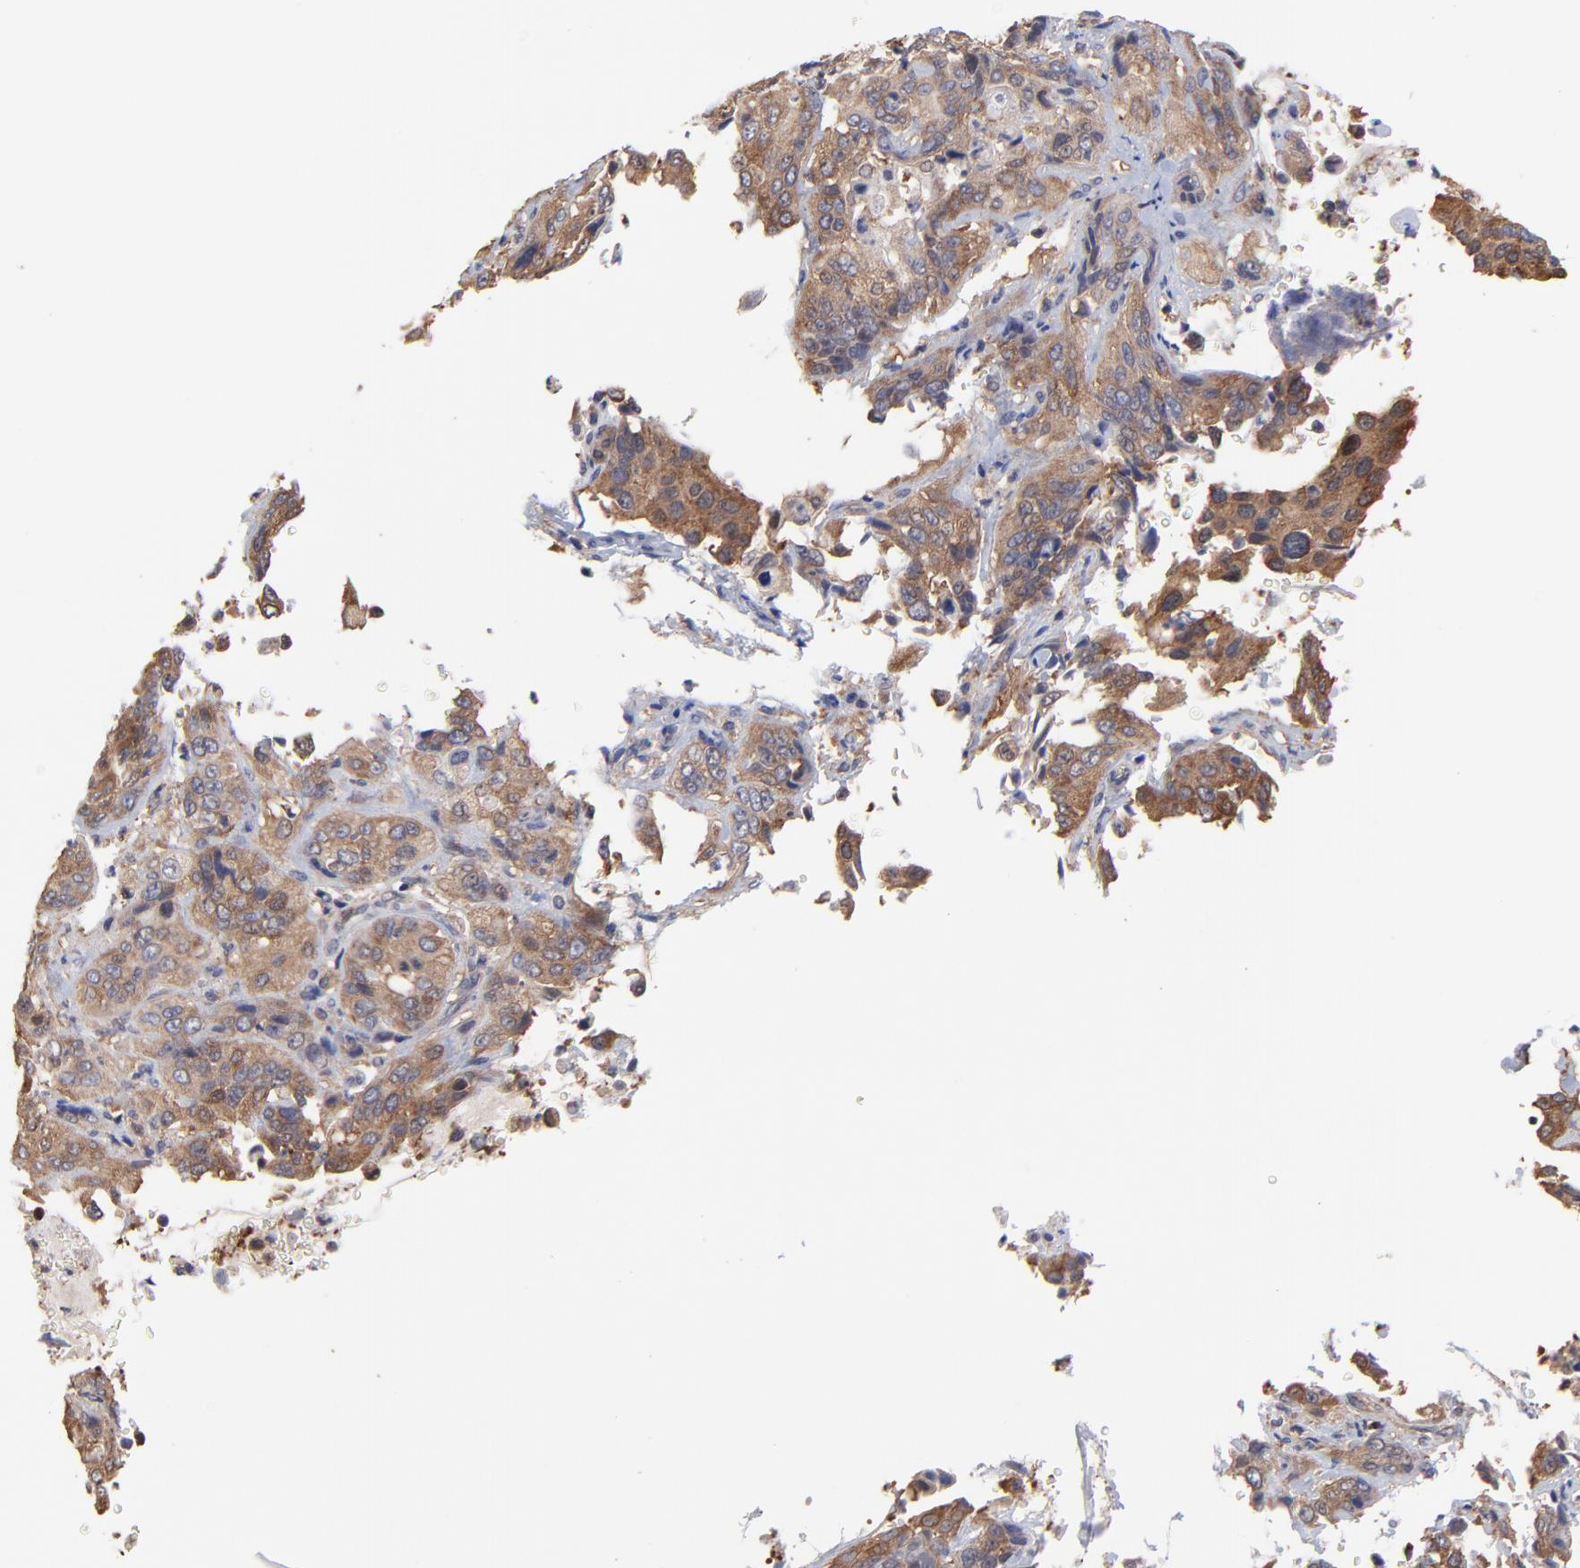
{"staining": {"intensity": "moderate", "quantity": ">75%", "location": "cytoplasmic/membranous"}, "tissue": "cervical cancer", "cell_type": "Tumor cells", "image_type": "cancer", "snomed": [{"axis": "morphology", "description": "Squamous cell carcinoma, NOS"}, {"axis": "topography", "description": "Cervix"}], "caption": "Cervical squamous cell carcinoma stained with immunohistochemistry (IHC) shows moderate cytoplasmic/membranous positivity in approximately >75% of tumor cells.", "gene": "GART", "patient": {"sex": "female", "age": 41}}